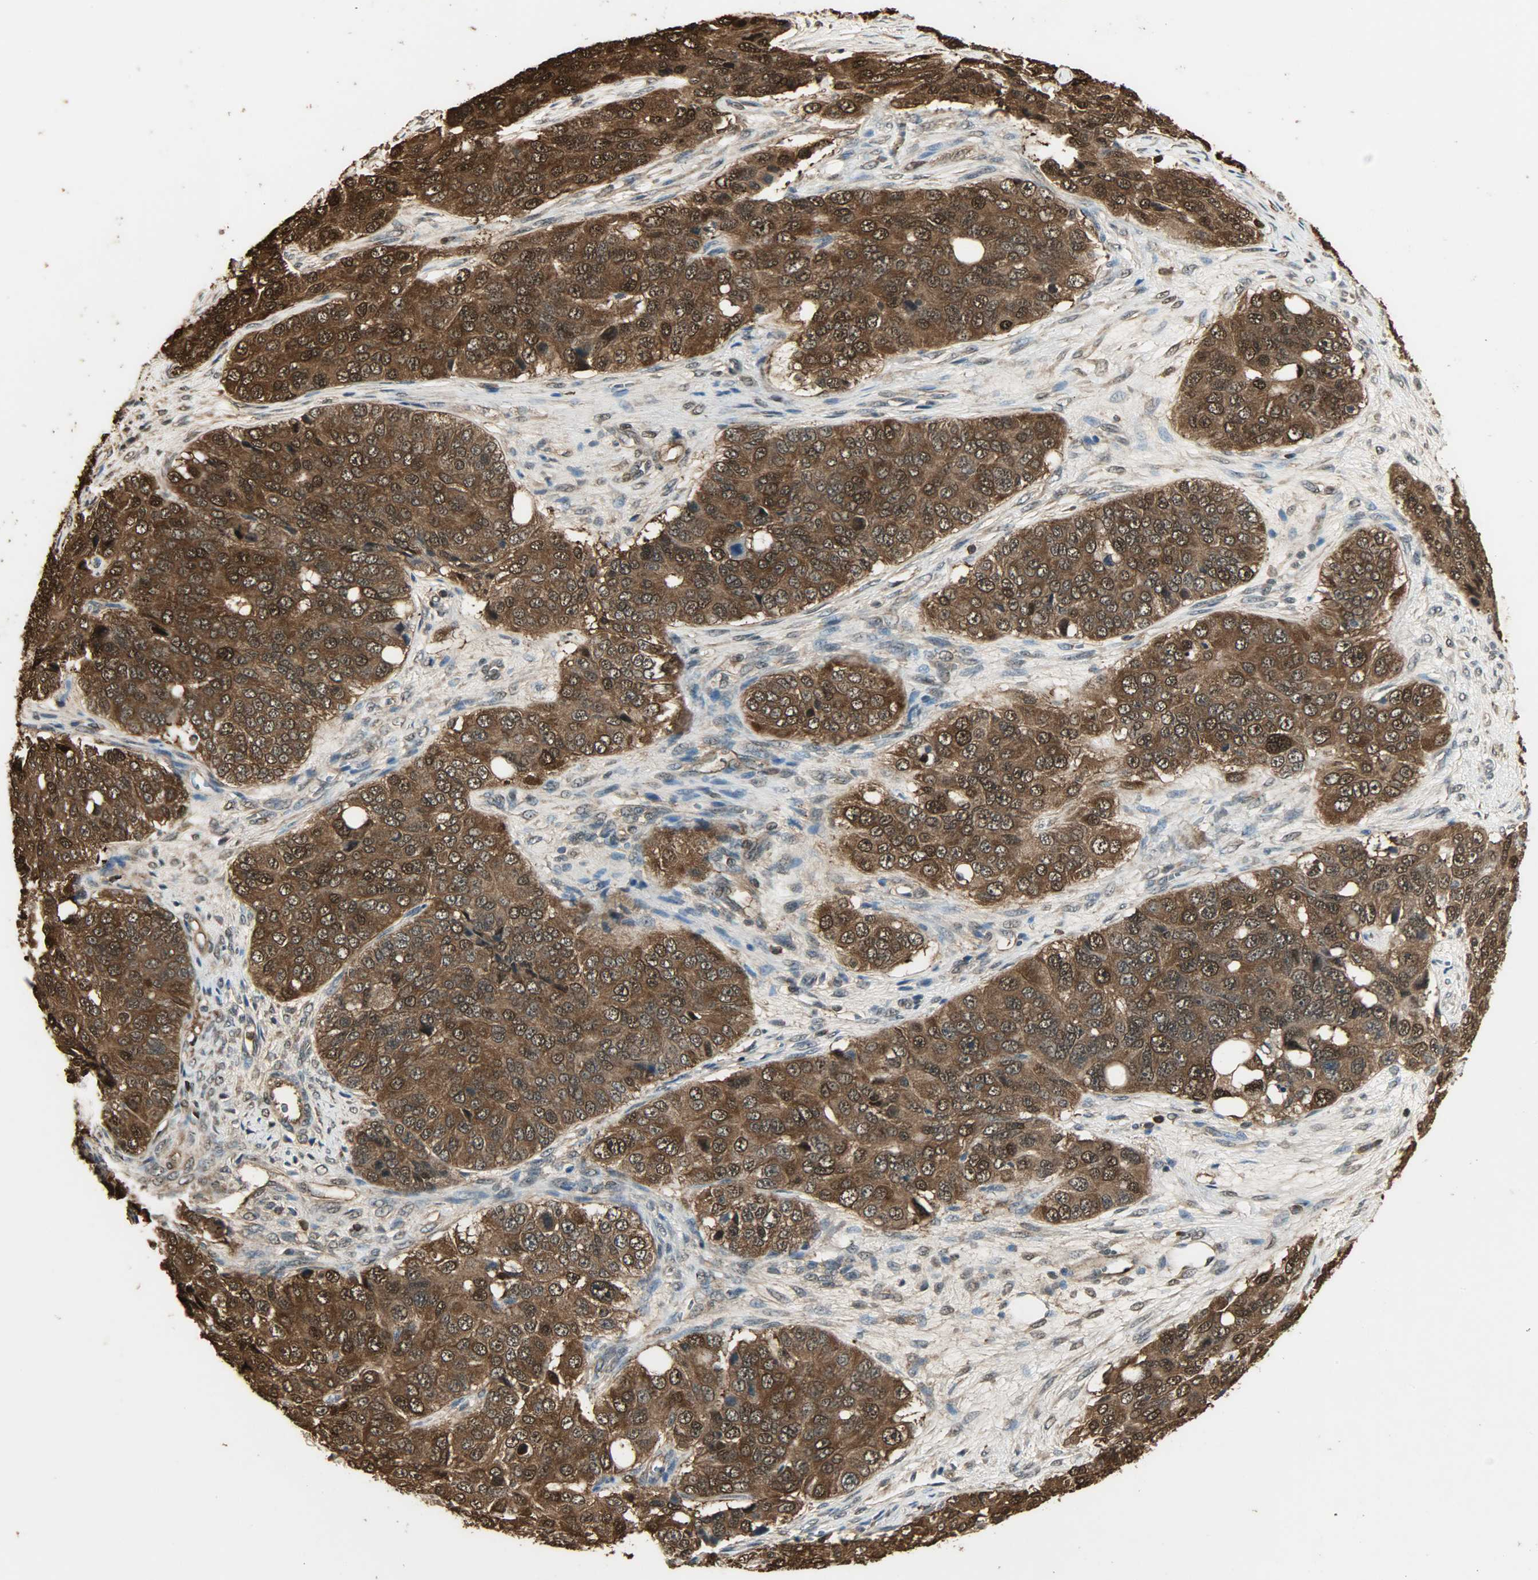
{"staining": {"intensity": "strong", "quantity": ">75%", "location": "cytoplasmic/membranous,nuclear"}, "tissue": "ovarian cancer", "cell_type": "Tumor cells", "image_type": "cancer", "snomed": [{"axis": "morphology", "description": "Carcinoma, endometroid"}, {"axis": "topography", "description": "Ovary"}], "caption": "Ovarian cancer stained with a brown dye shows strong cytoplasmic/membranous and nuclear positive staining in about >75% of tumor cells.", "gene": "YWHAZ", "patient": {"sex": "female", "age": 51}}